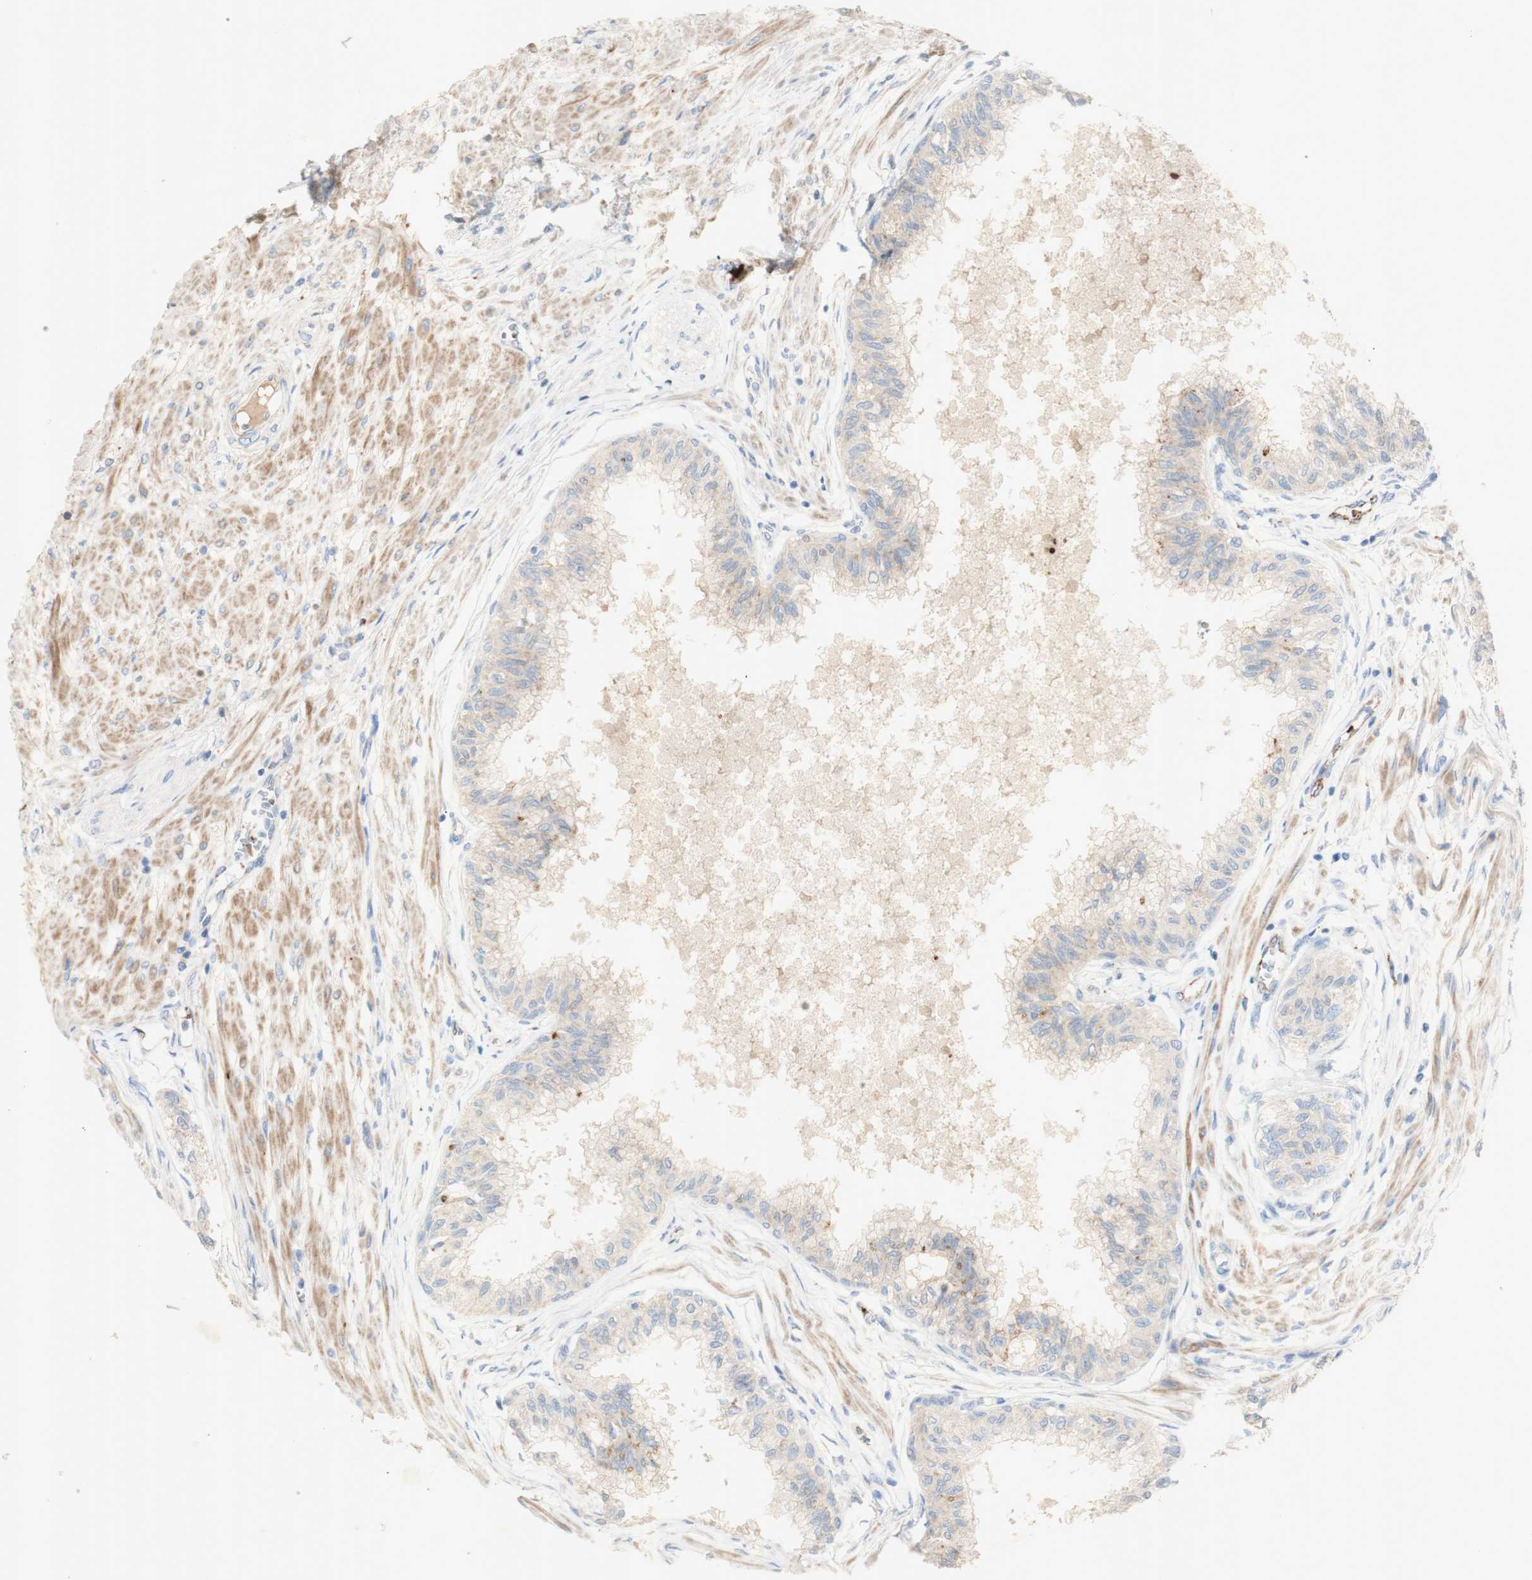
{"staining": {"intensity": "strong", "quantity": "<25%", "location": "cytoplasmic/membranous"}, "tissue": "prostate", "cell_type": "Glandular cells", "image_type": "normal", "snomed": [{"axis": "morphology", "description": "Normal tissue, NOS"}, {"axis": "topography", "description": "Prostate"}, {"axis": "topography", "description": "Seminal veicle"}], "caption": "This photomicrograph exhibits benign prostate stained with immunohistochemistry to label a protein in brown. The cytoplasmic/membranous of glandular cells show strong positivity for the protein. Nuclei are counter-stained blue.", "gene": "GAN", "patient": {"sex": "male", "age": 60}}